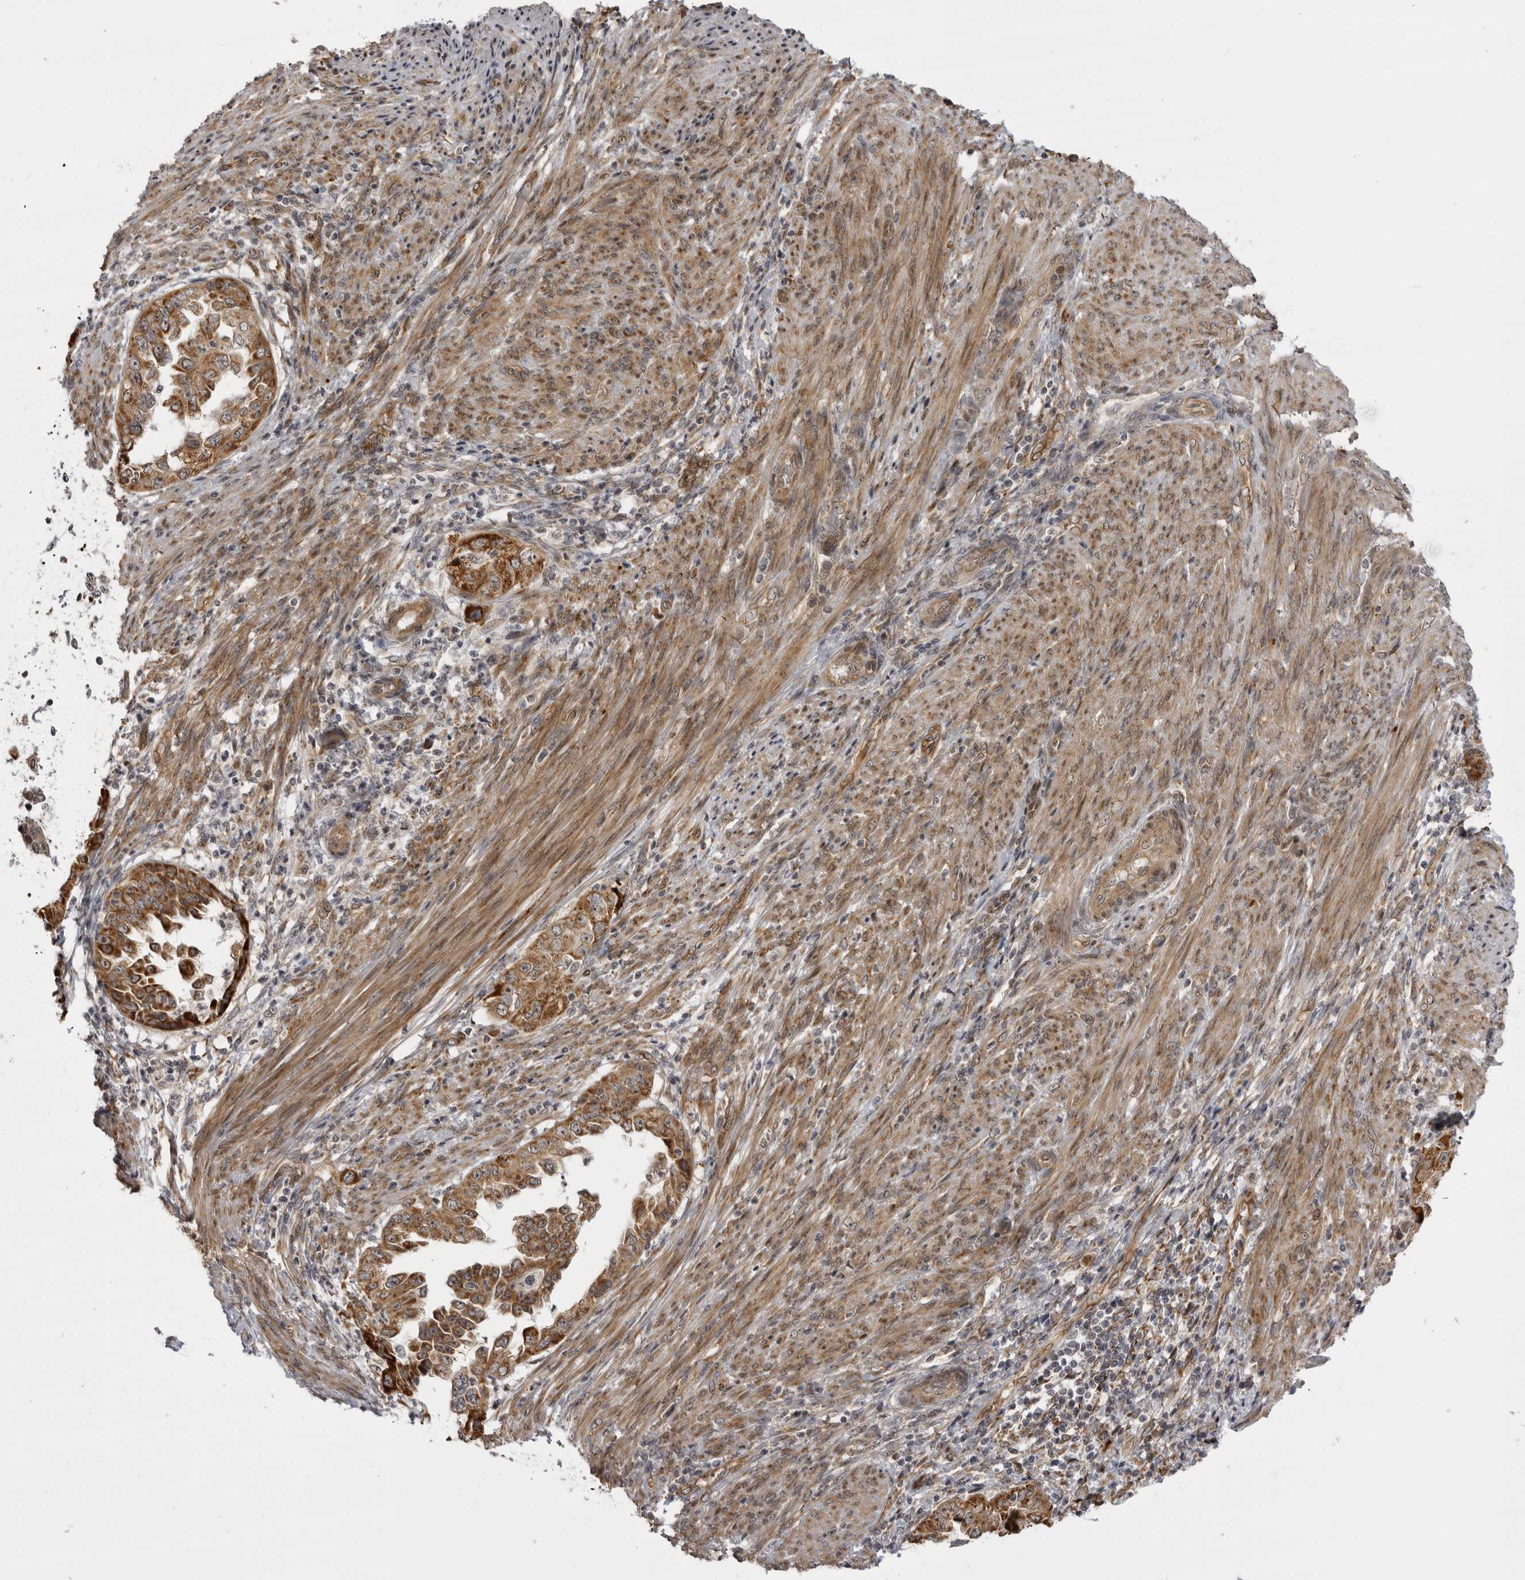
{"staining": {"intensity": "strong", "quantity": ">75%", "location": "cytoplasmic/membranous"}, "tissue": "endometrial cancer", "cell_type": "Tumor cells", "image_type": "cancer", "snomed": [{"axis": "morphology", "description": "Adenocarcinoma, NOS"}, {"axis": "topography", "description": "Endometrium"}], "caption": "This is an image of immunohistochemistry (IHC) staining of adenocarcinoma (endometrial), which shows strong staining in the cytoplasmic/membranous of tumor cells.", "gene": "DNAH14", "patient": {"sex": "female", "age": 85}}